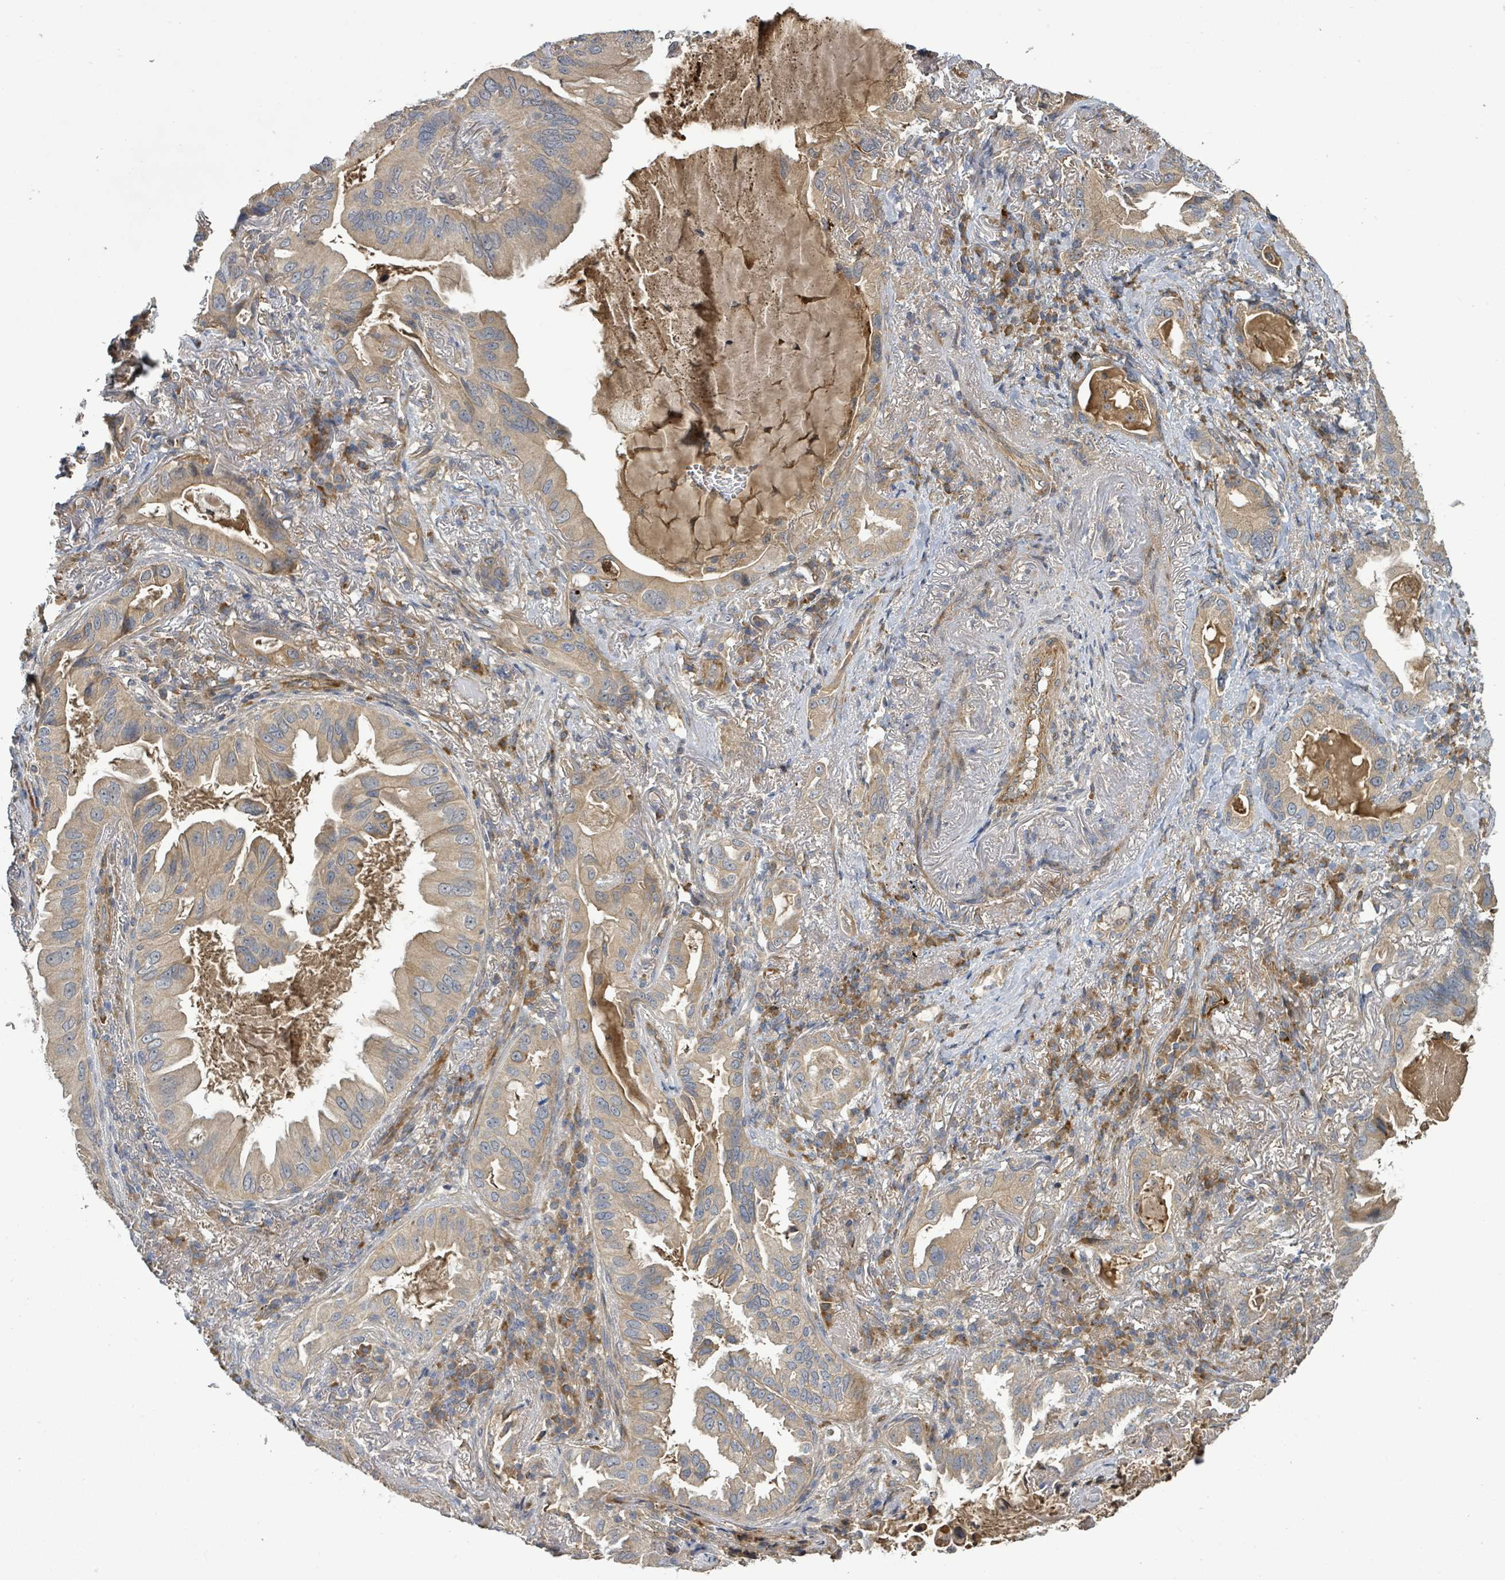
{"staining": {"intensity": "weak", "quantity": ">75%", "location": "cytoplasmic/membranous"}, "tissue": "lung cancer", "cell_type": "Tumor cells", "image_type": "cancer", "snomed": [{"axis": "morphology", "description": "Adenocarcinoma, NOS"}, {"axis": "topography", "description": "Lung"}], "caption": "Weak cytoplasmic/membranous positivity is seen in approximately >75% of tumor cells in lung adenocarcinoma. The staining was performed using DAB, with brown indicating positive protein expression. Nuclei are stained blue with hematoxylin.", "gene": "STARD4", "patient": {"sex": "female", "age": 69}}